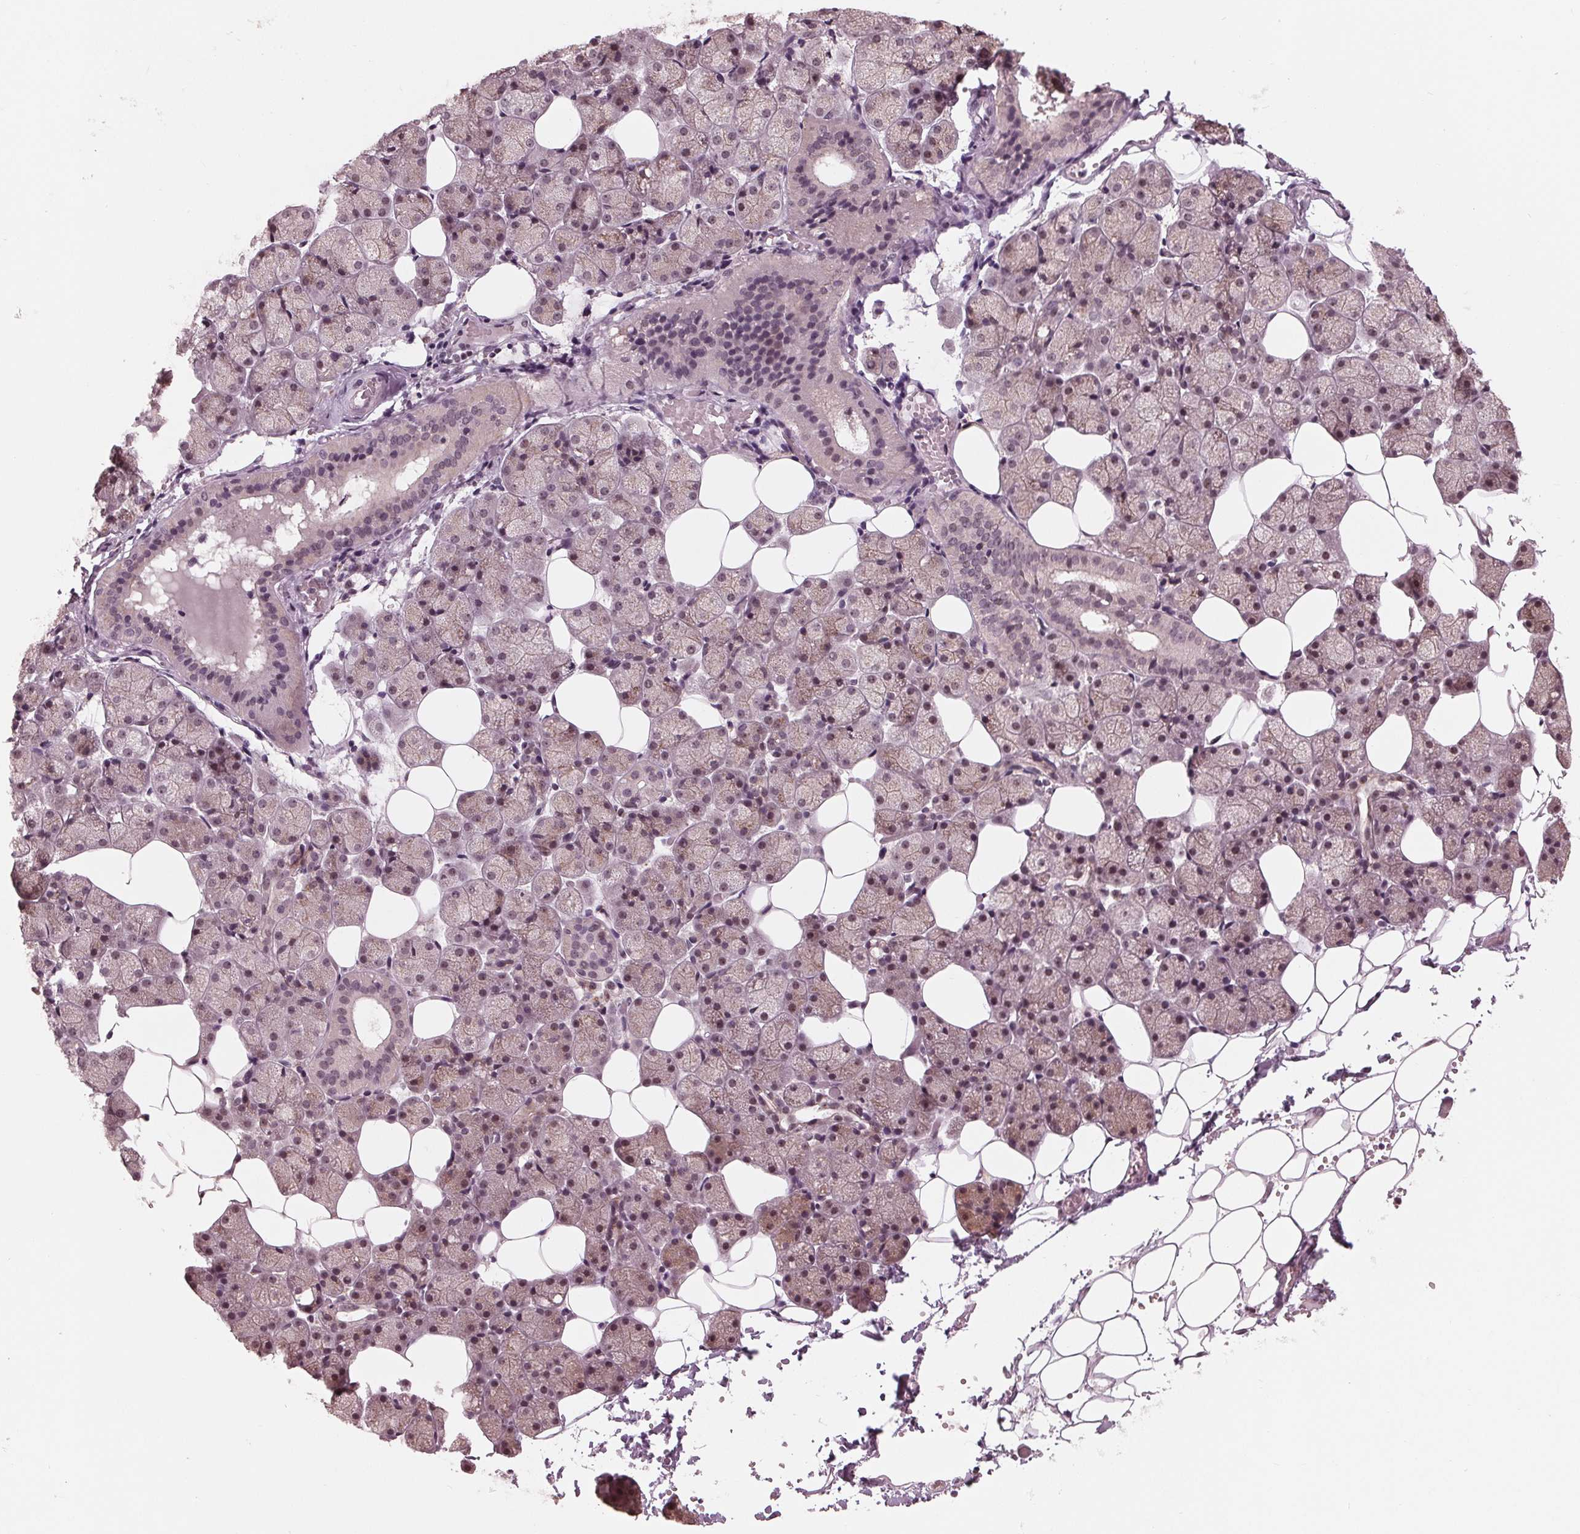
{"staining": {"intensity": "weak", "quantity": "25%-75%", "location": "nuclear"}, "tissue": "salivary gland", "cell_type": "Glandular cells", "image_type": "normal", "snomed": [{"axis": "morphology", "description": "Normal tissue, NOS"}, {"axis": "topography", "description": "Salivary gland"}], "caption": "A brown stain highlights weak nuclear staining of a protein in glandular cells of benign human salivary gland.", "gene": "SLX4", "patient": {"sex": "male", "age": 38}}